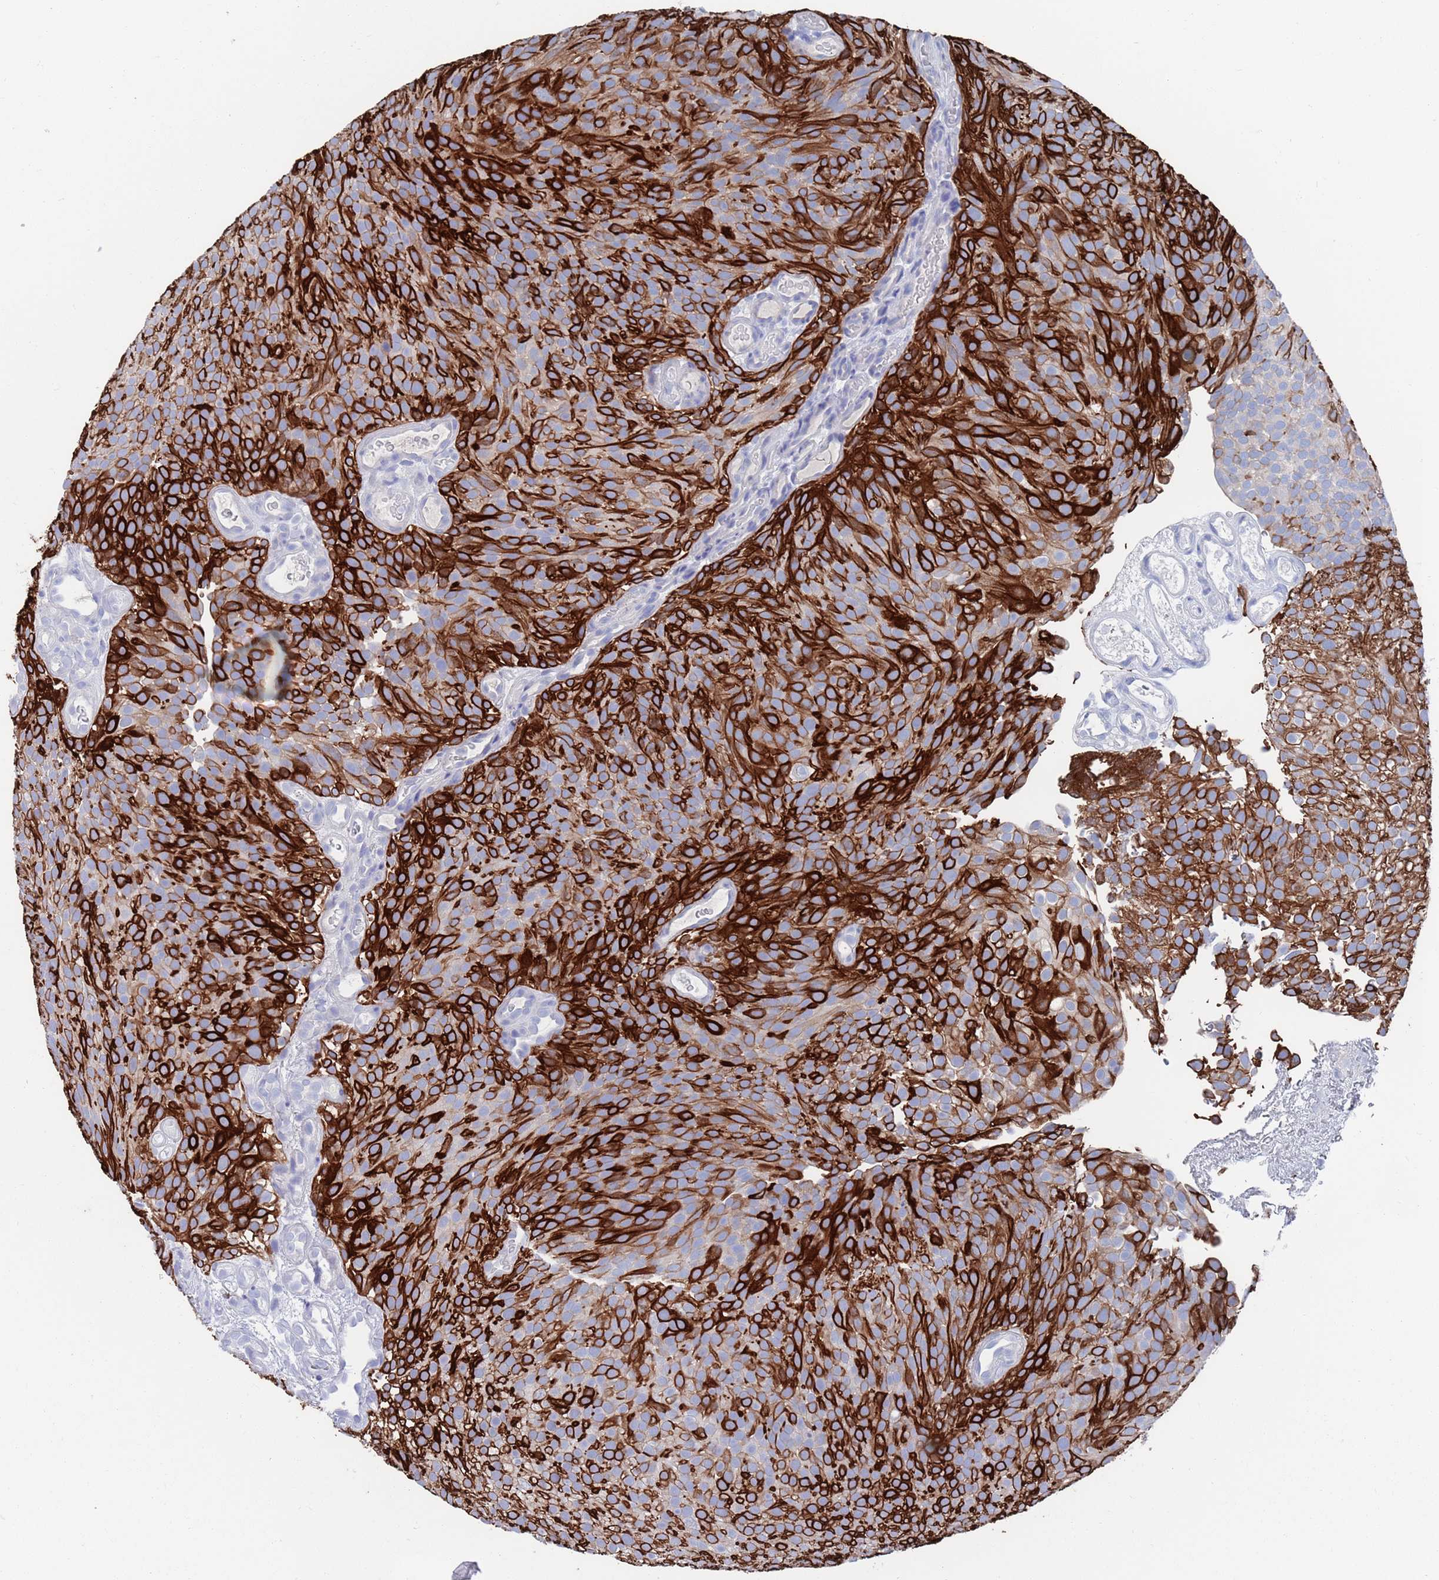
{"staining": {"intensity": "strong", "quantity": "25%-75%", "location": "cytoplasmic/membranous"}, "tissue": "urothelial cancer", "cell_type": "Tumor cells", "image_type": "cancer", "snomed": [{"axis": "morphology", "description": "Urothelial carcinoma, Low grade"}, {"axis": "topography", "description": "Urinary bladder"}], "caption": "IHC of urothelial cancer reveals high levels of strong cytoplasmic/membranous positivity in about 25%-75% of tumor cells.", "gene": "MTMR2", "patient": {"sex": "male", "age": 78}}